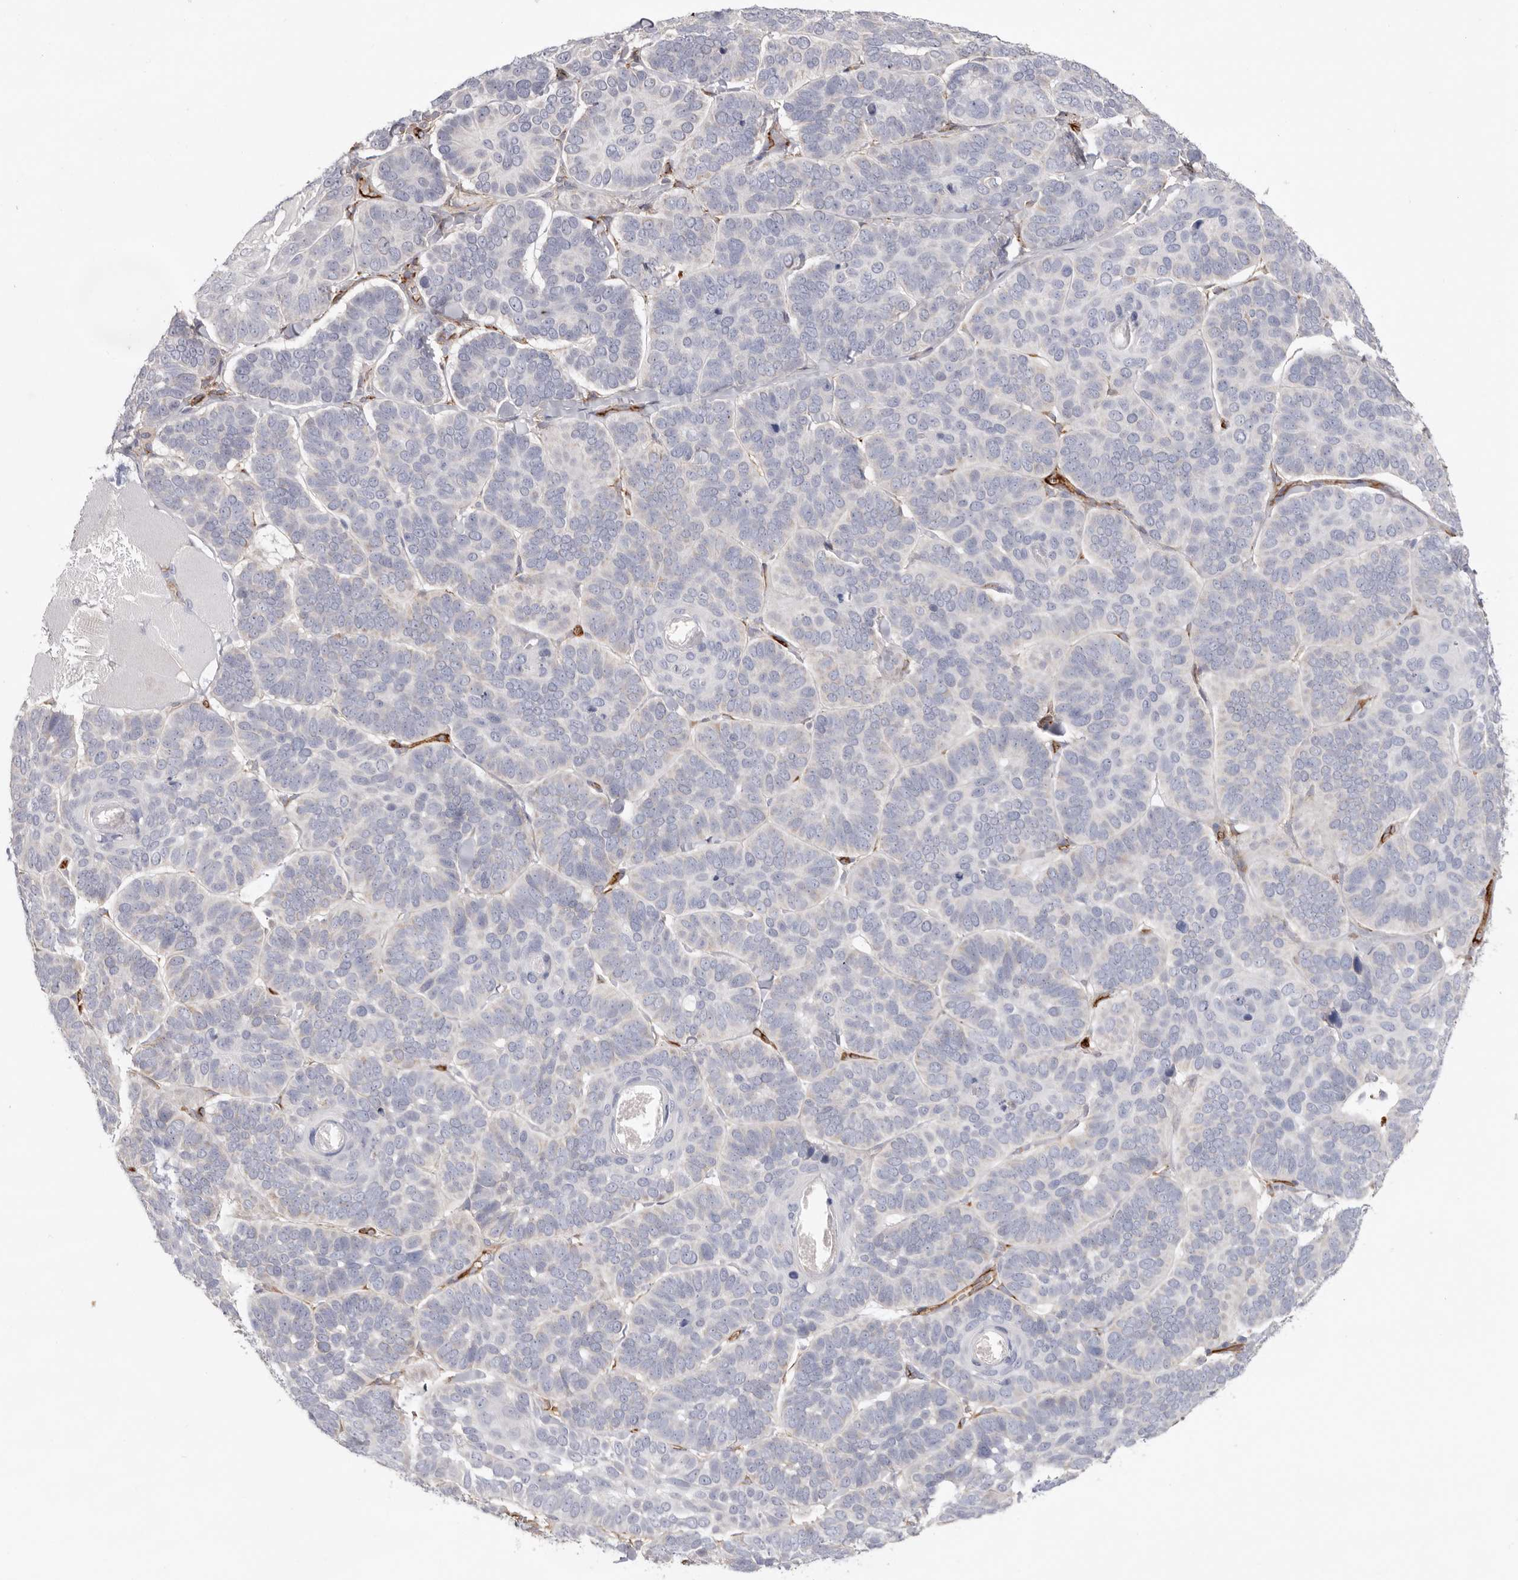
{"staining": {"intensity": "negative", "quantity": "none", "location": "none"}, "tissue": "skin cancer", "cell_type": "Tumor cells", "image_type": "cancer", "snomed": [{"axis": "morphology", "description": "Basal cell carcinoma"}, {"axis": "topography", "description": "Skin"}], "caption": "Immunohistochemistry (IHC) micrograph of skin basal cell carcinoma stained for a protein (brown), which displays no expression in tumor cells.", "gene": "LRRC66", "patient": {"sex": "male", "age": 62}}